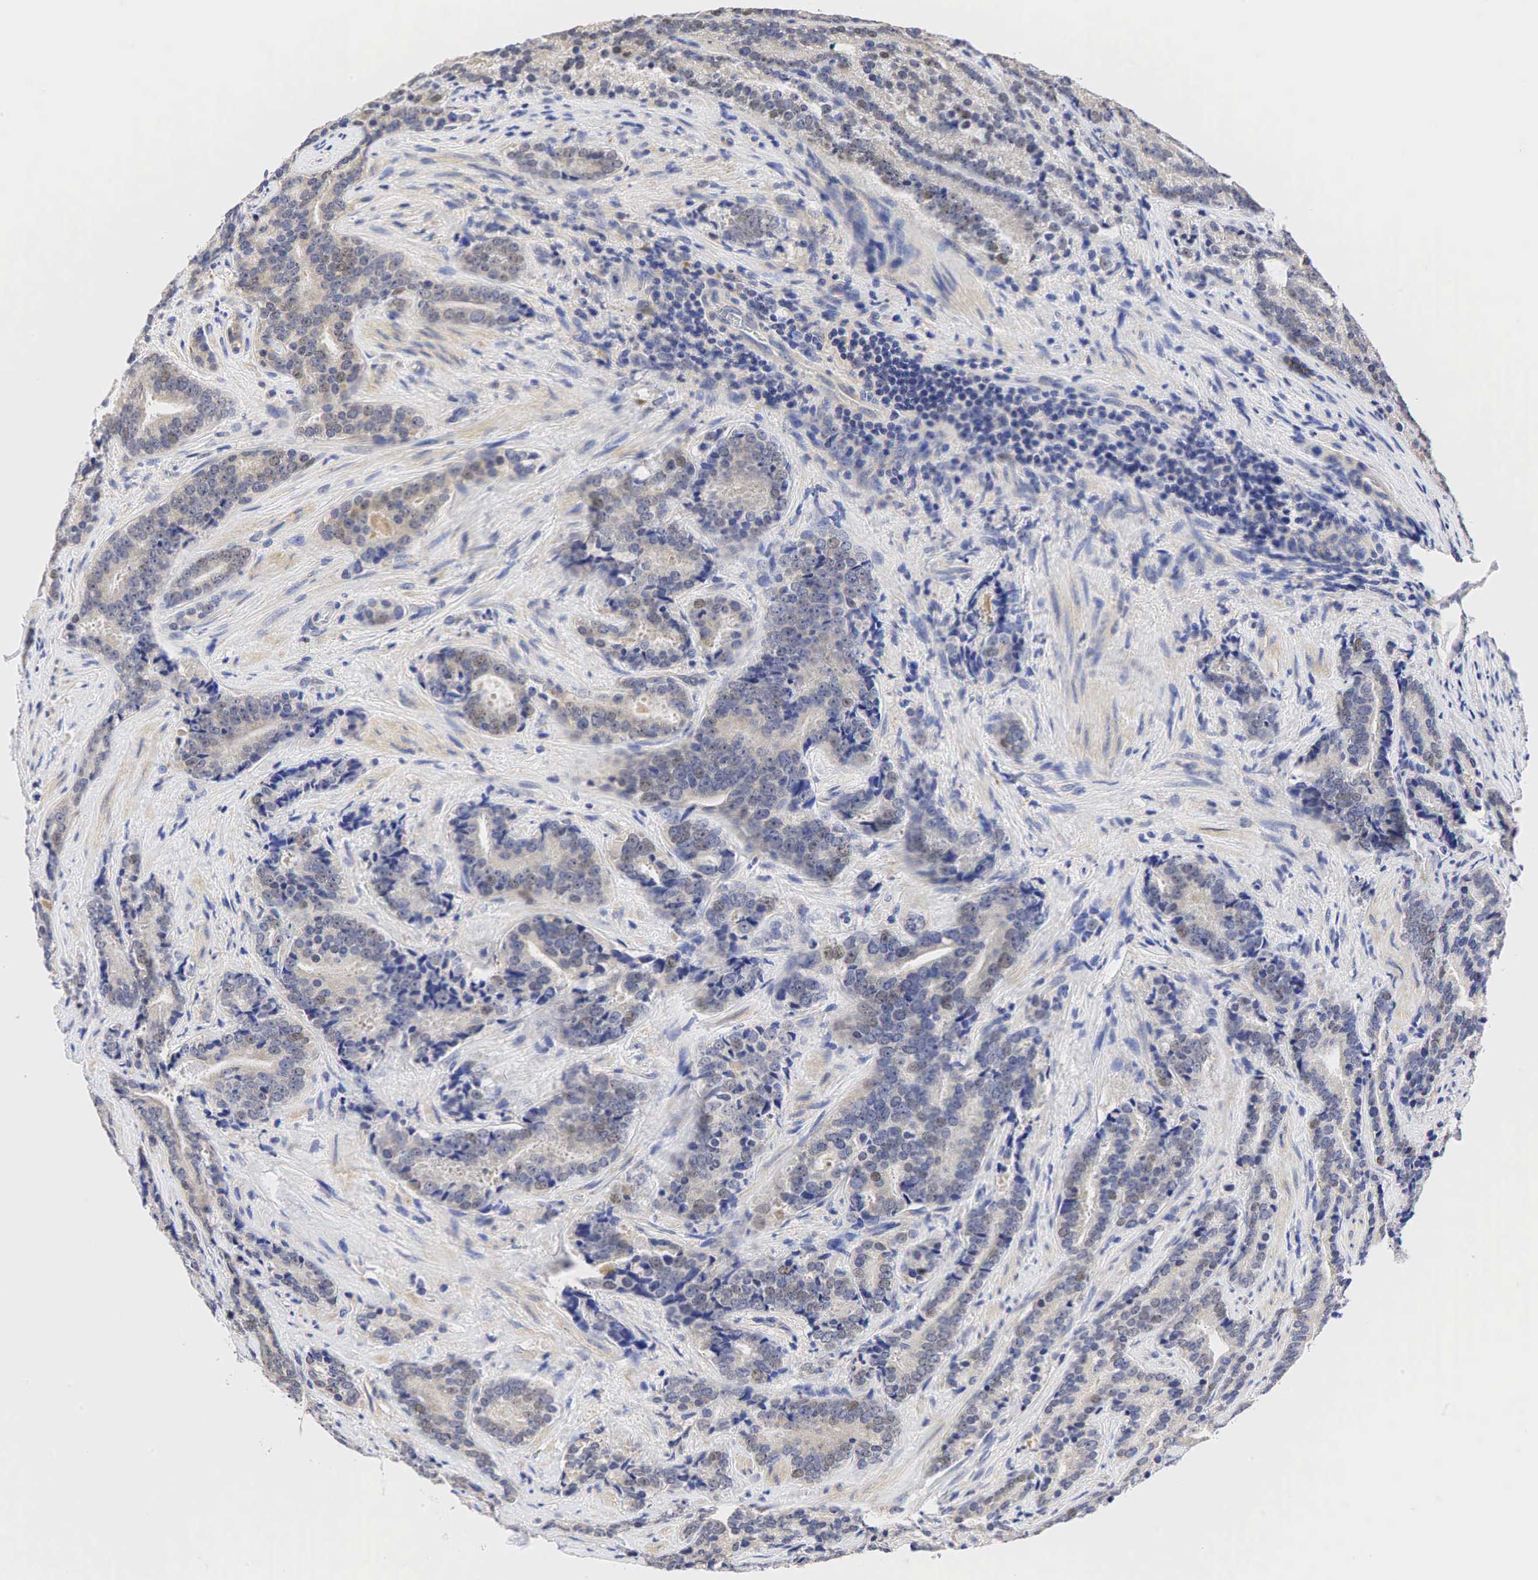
{"staining": {"intensity": "weak", "quantity": "25%-75%", "location": "nuclear"}, "tissue": "prostate cancer", "cell_type": "Tumor cells", "image_type": "cancer", "snomed": [{"axis": "morphology", "description": "Adenocarcinoma, Medium grade"}, {"axis": "topography", "description": "Prostate"}], "caption": "A high-resolution histopathology image shows IHC staining of adenocarcinoma (medium-grade) (prostate), which demonstrates weak nuclear staining in approximately 25%-75% of tumor cells. Nuclei are stained in blue.", "gene": "CCND1", "patient": {"sex": "male", "age": 65}}